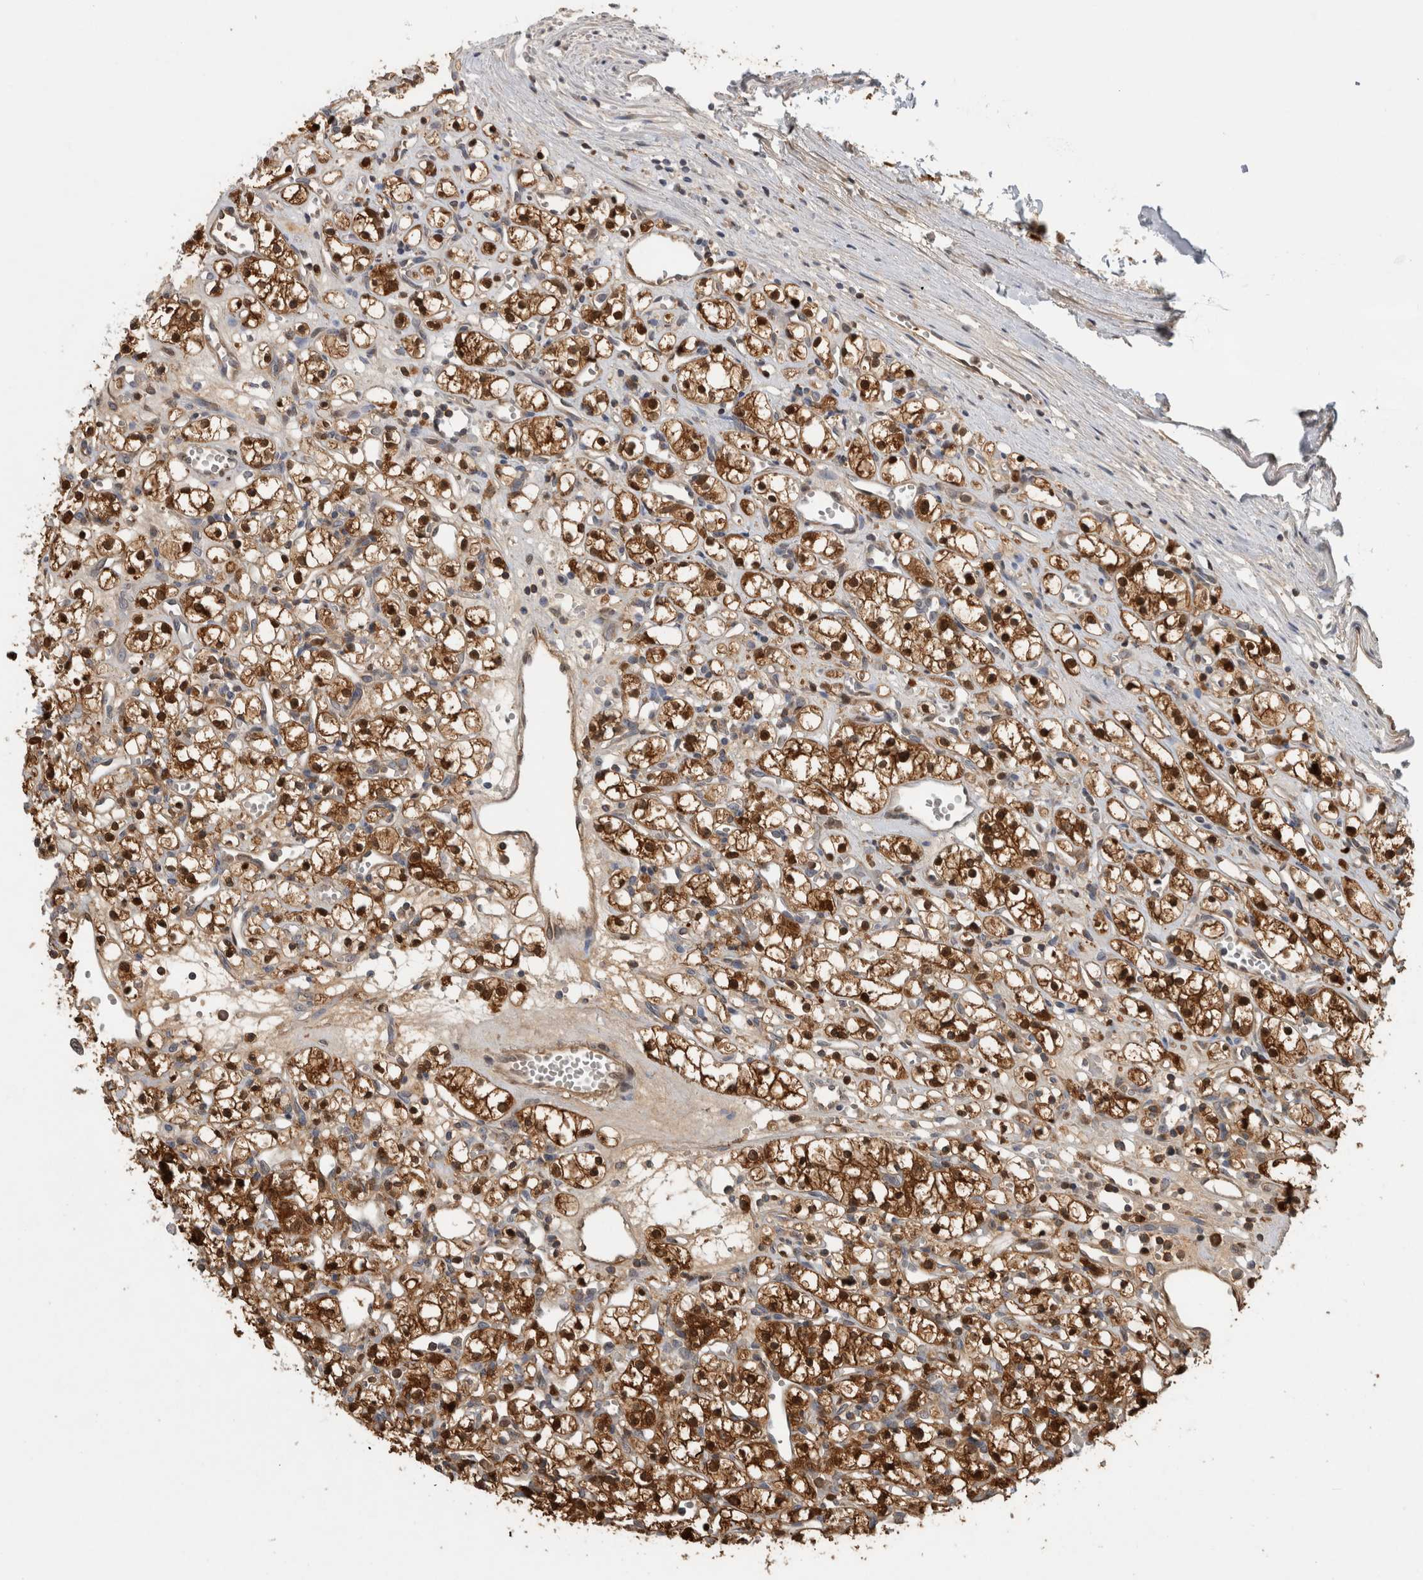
{"staining": {"intensity": "moderate", "quantity": ">75%", "location": "cytoplasmic/membranous,nuclear"}, "tissue": "renal cancer", "cell_type": "Tumor cells", "image_type": "cancer", "snomed": [{"axis": "morphology", "description": "Adenocarcinoma, NOS"}, {"axis": "topography", "description": "Kidney"}], "caption": "Immunohistochemistry (DAB) staining of human renal cancer displays moderate cytoplasmic/membranous and nuclear protein positivity in about >75% of tumor cells.", "gene": "ASTN2", "patient": {"sex": "female", "age": 59}}